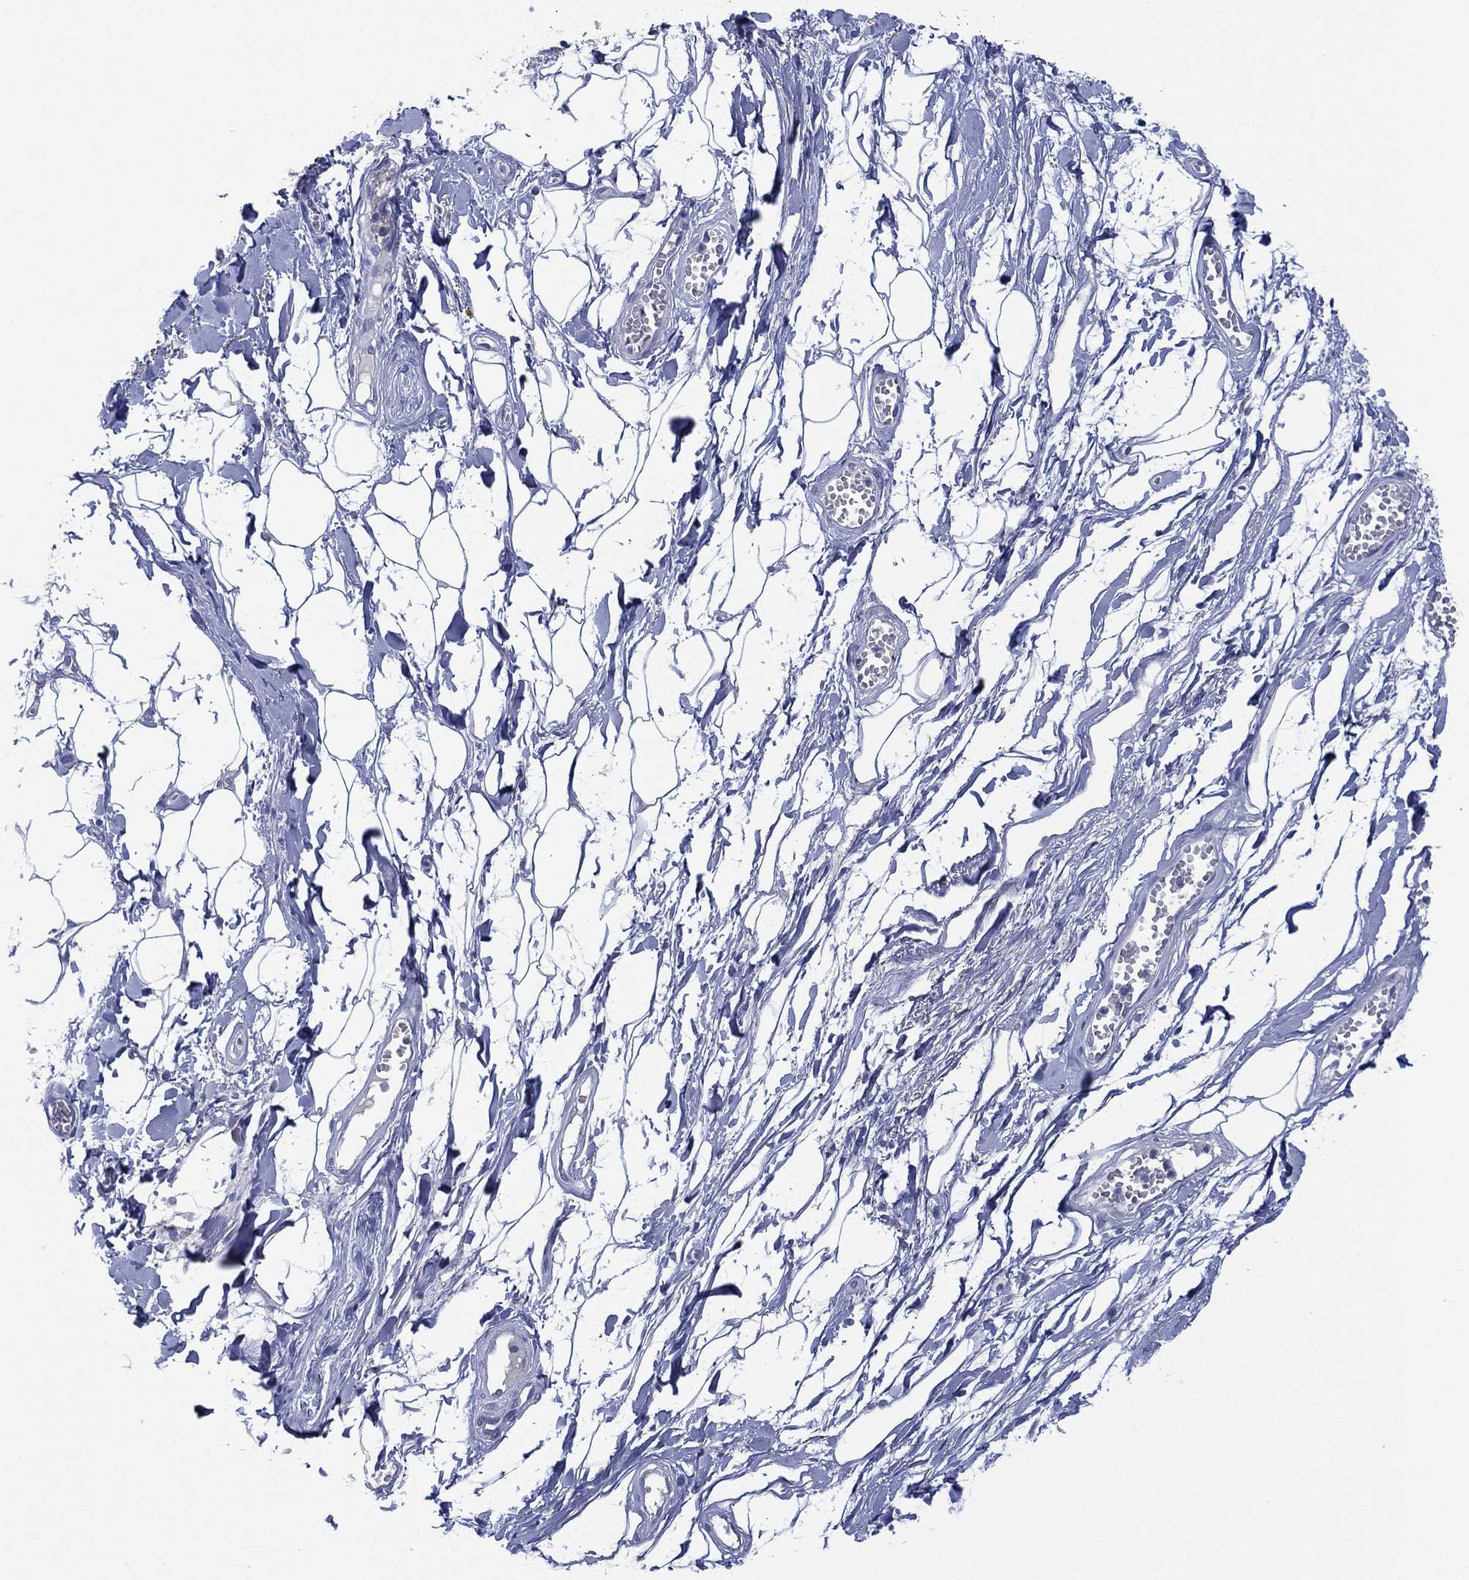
{"staining": {"intensity": "negative", "quantity": "none", "location": "none"}, "tissue": "adipose tissue", "cell_type": "Adipocytes", "image_type": "normal", "snomed": [{"axis": "morphology", "description": "Normal tissue, NOS"}, {"axis": "morphology", "description": "Squamous cell carcinoma, NOS"}, {"axis": "topography", "description": "Cartilage tissue"}, {"axis": "topography", "description": "Lung"}], "caption": "Immunohistochemistry of benign adipose tissue displays no expression in adipocytes.", "gene": "KRT35", "patient": {"sex": "male", "age": 66}}